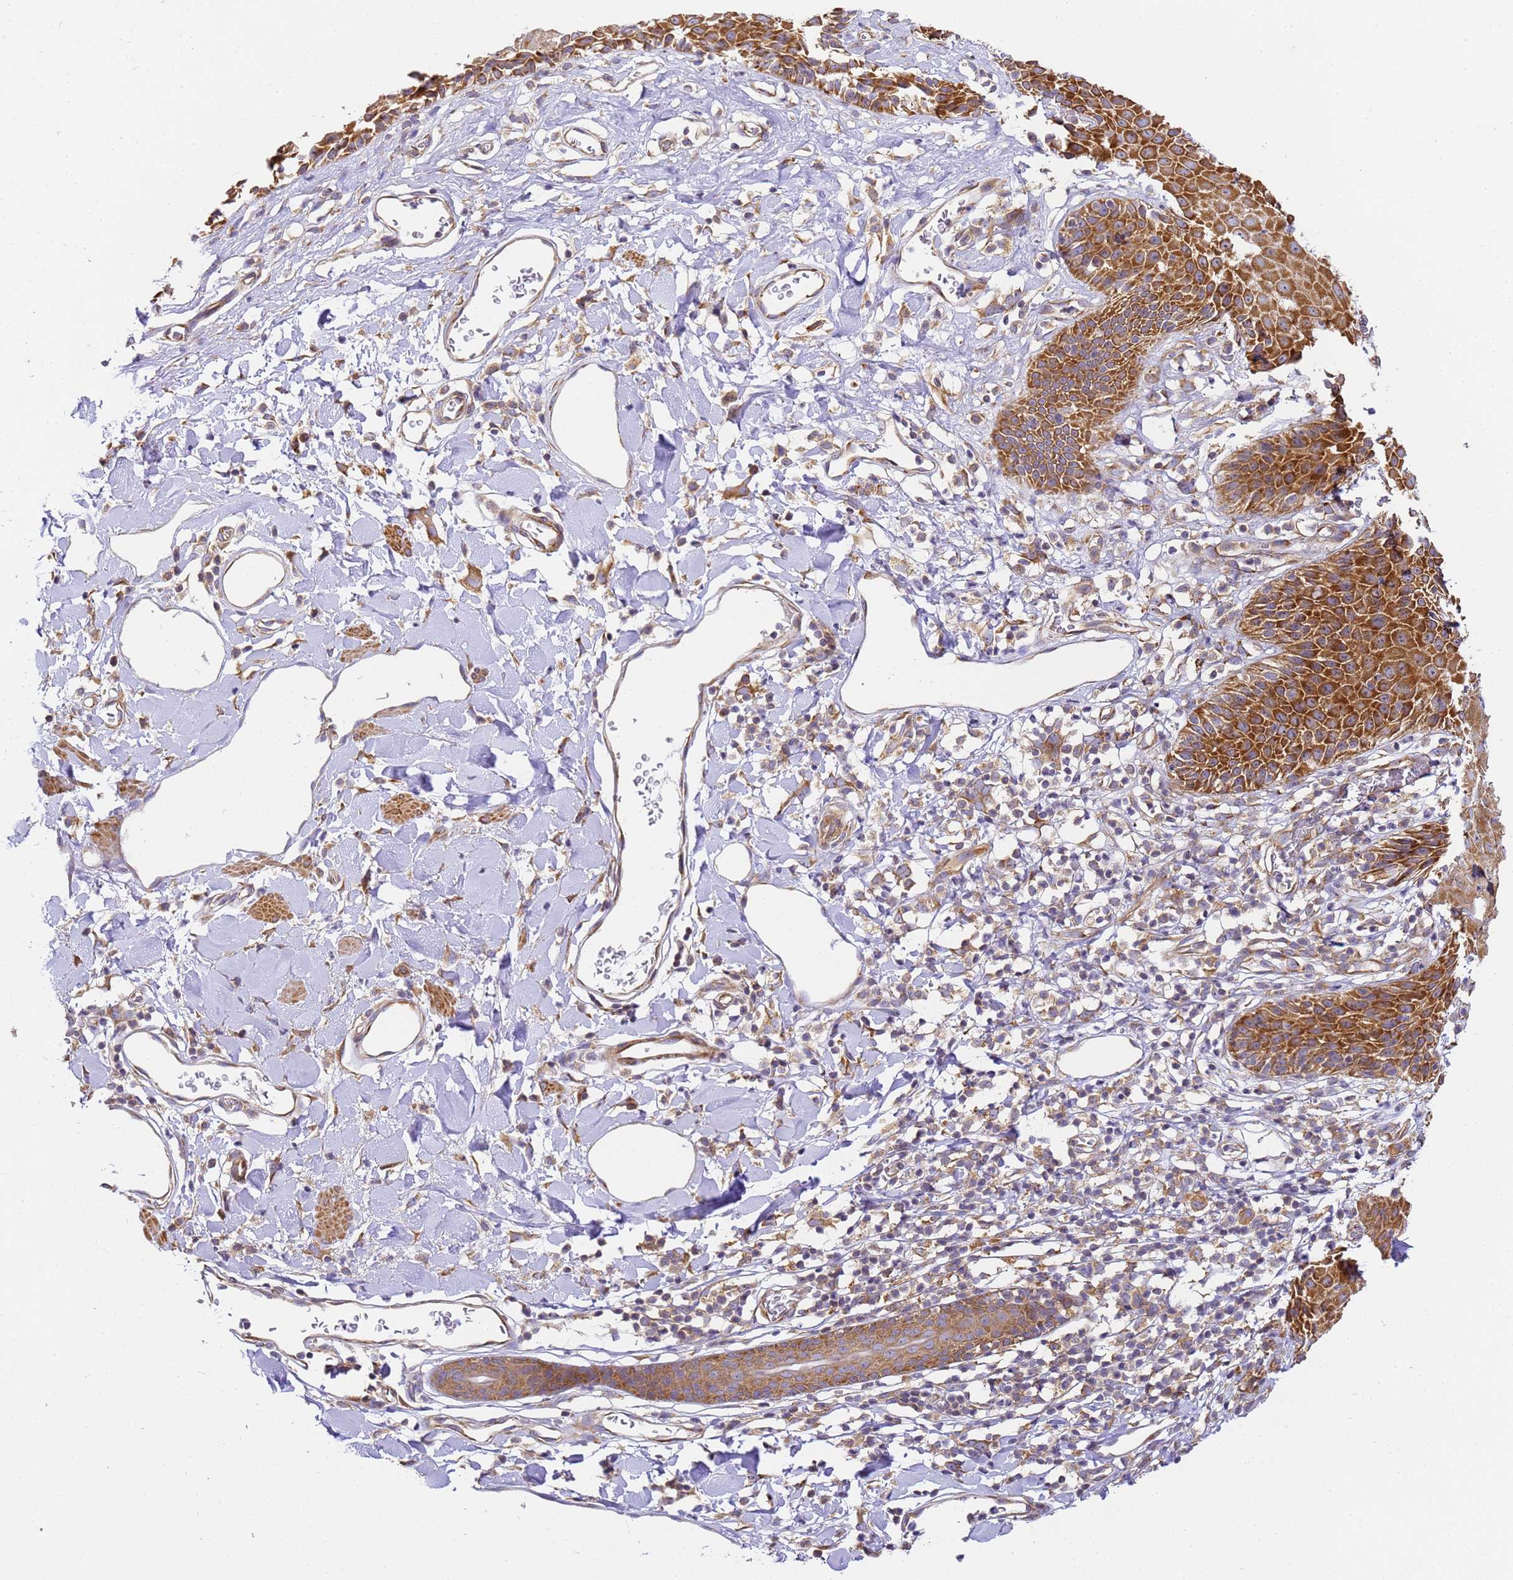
{"staining": {"intensity": "strong", "quantity": ">75%", "location": "cytoplasmic/membranous"}, "tissue": "skin", "cell_type": "Epidermal cells", "image_type": "normal", "snomed": [{"axis": "morphology", "description": "Normal tissue, NOS"}, {"axis": "topography", "description": "Vulva"}], "caption": "Immunohistochemistry (DAB (3,3'-diaminobenzidine)) staining of benign human skin displays strong cytoplasmic/membranous protein positivity in approximately >75% of epidermal cells.", "gene": "RPL13A", "patient": {"sex": "female", "age": 68}}